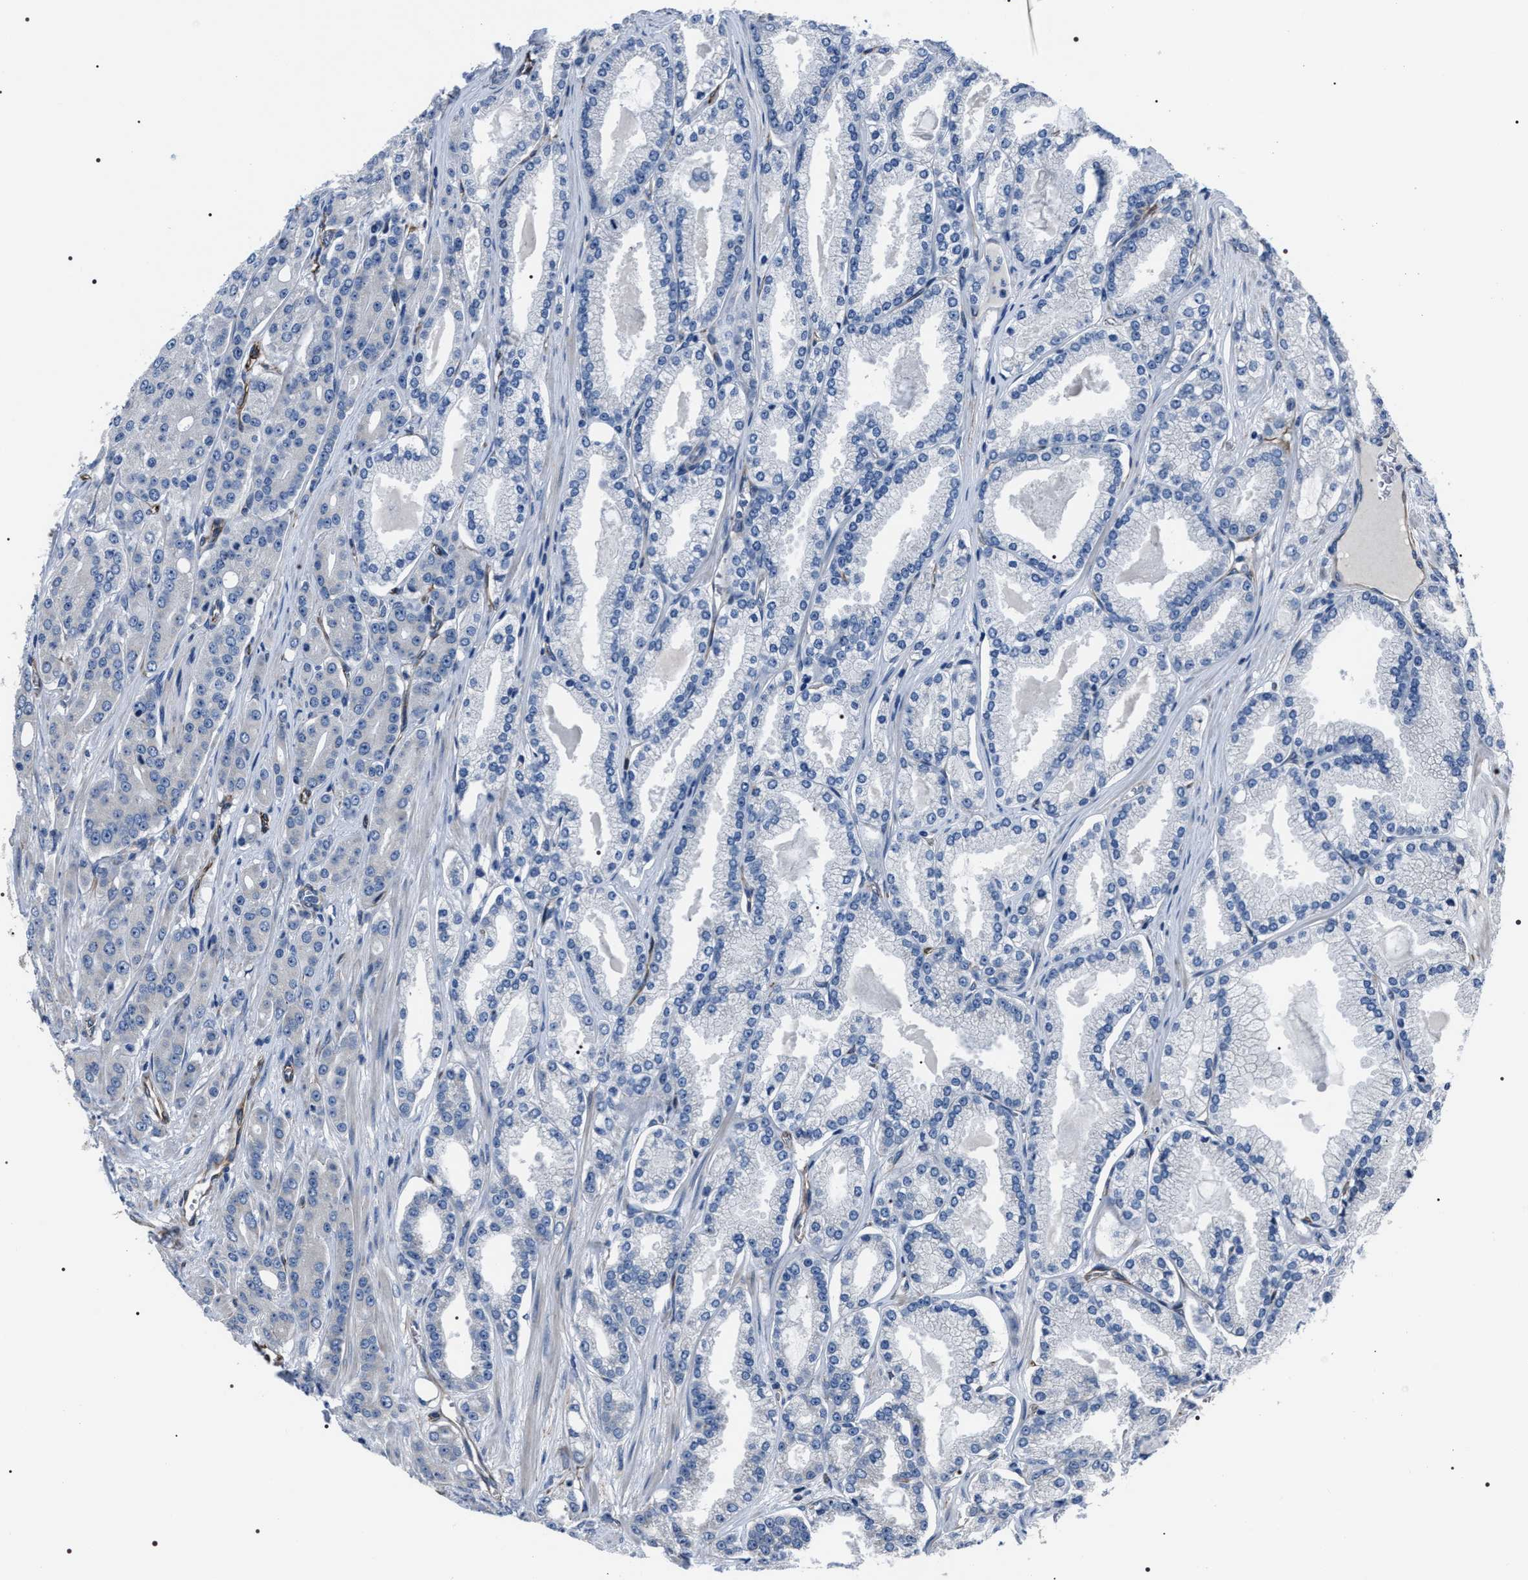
{"staining": {"intensity": "negative", "quantity": "none", "location": "none"}, "tissue": "prostate cancer", "cell_type": "Tumor cells", "image_type": "cancer", "snomed": [{"axis": "morphology", "description": "Adenocarcinoma, High grade"}, {"axis": "topography", "description": "Prostate"}], "caption": "An image of prostate cancer stained for a protein shows no brown staining in tumor cells.", "gene": "PKD1L1", "patient": {"sex": "male", "age": 71}}